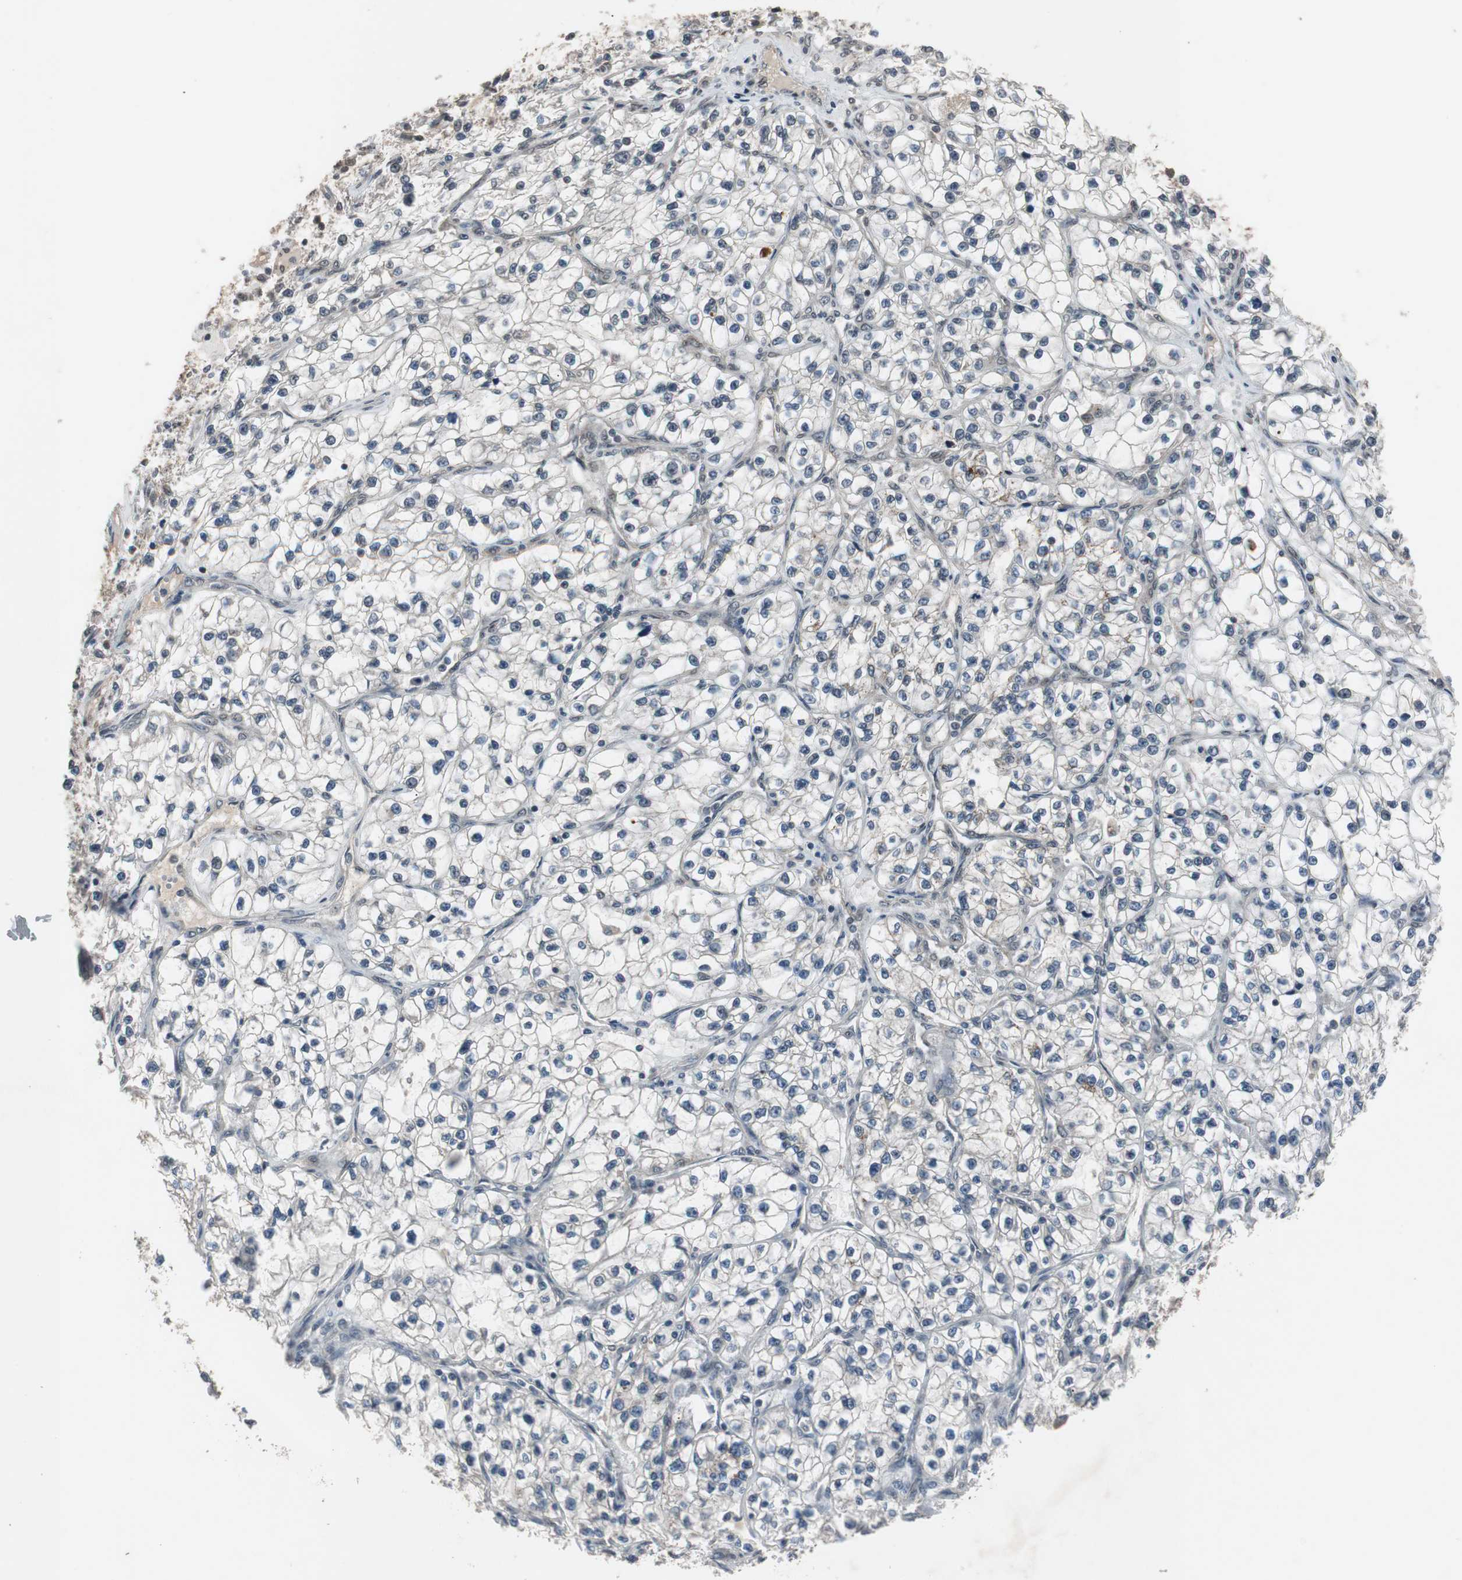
{"staining": {"intensity": "weak", "quantity": "<25%", "location": "nuclear"}, "tissue": "renal cancer", "cell_type": "Tumor cells", "image_type": "cancer", "snomed": [{"axis": "morphology", "description": "Adenocarcinoma, NOS"}, {"axis": "topography", "description": "Kidney"}], "caption": "A photomicrograph of renal cancer (adenocarcinoma) stained for a protein shows no brown staining in tumor cells. (DAB (3,3'-diaminobenzidine) immunohistochemistry, high magnification).", "gene": "BOLA1", "patient": {"sex": "female", "age": 57}}